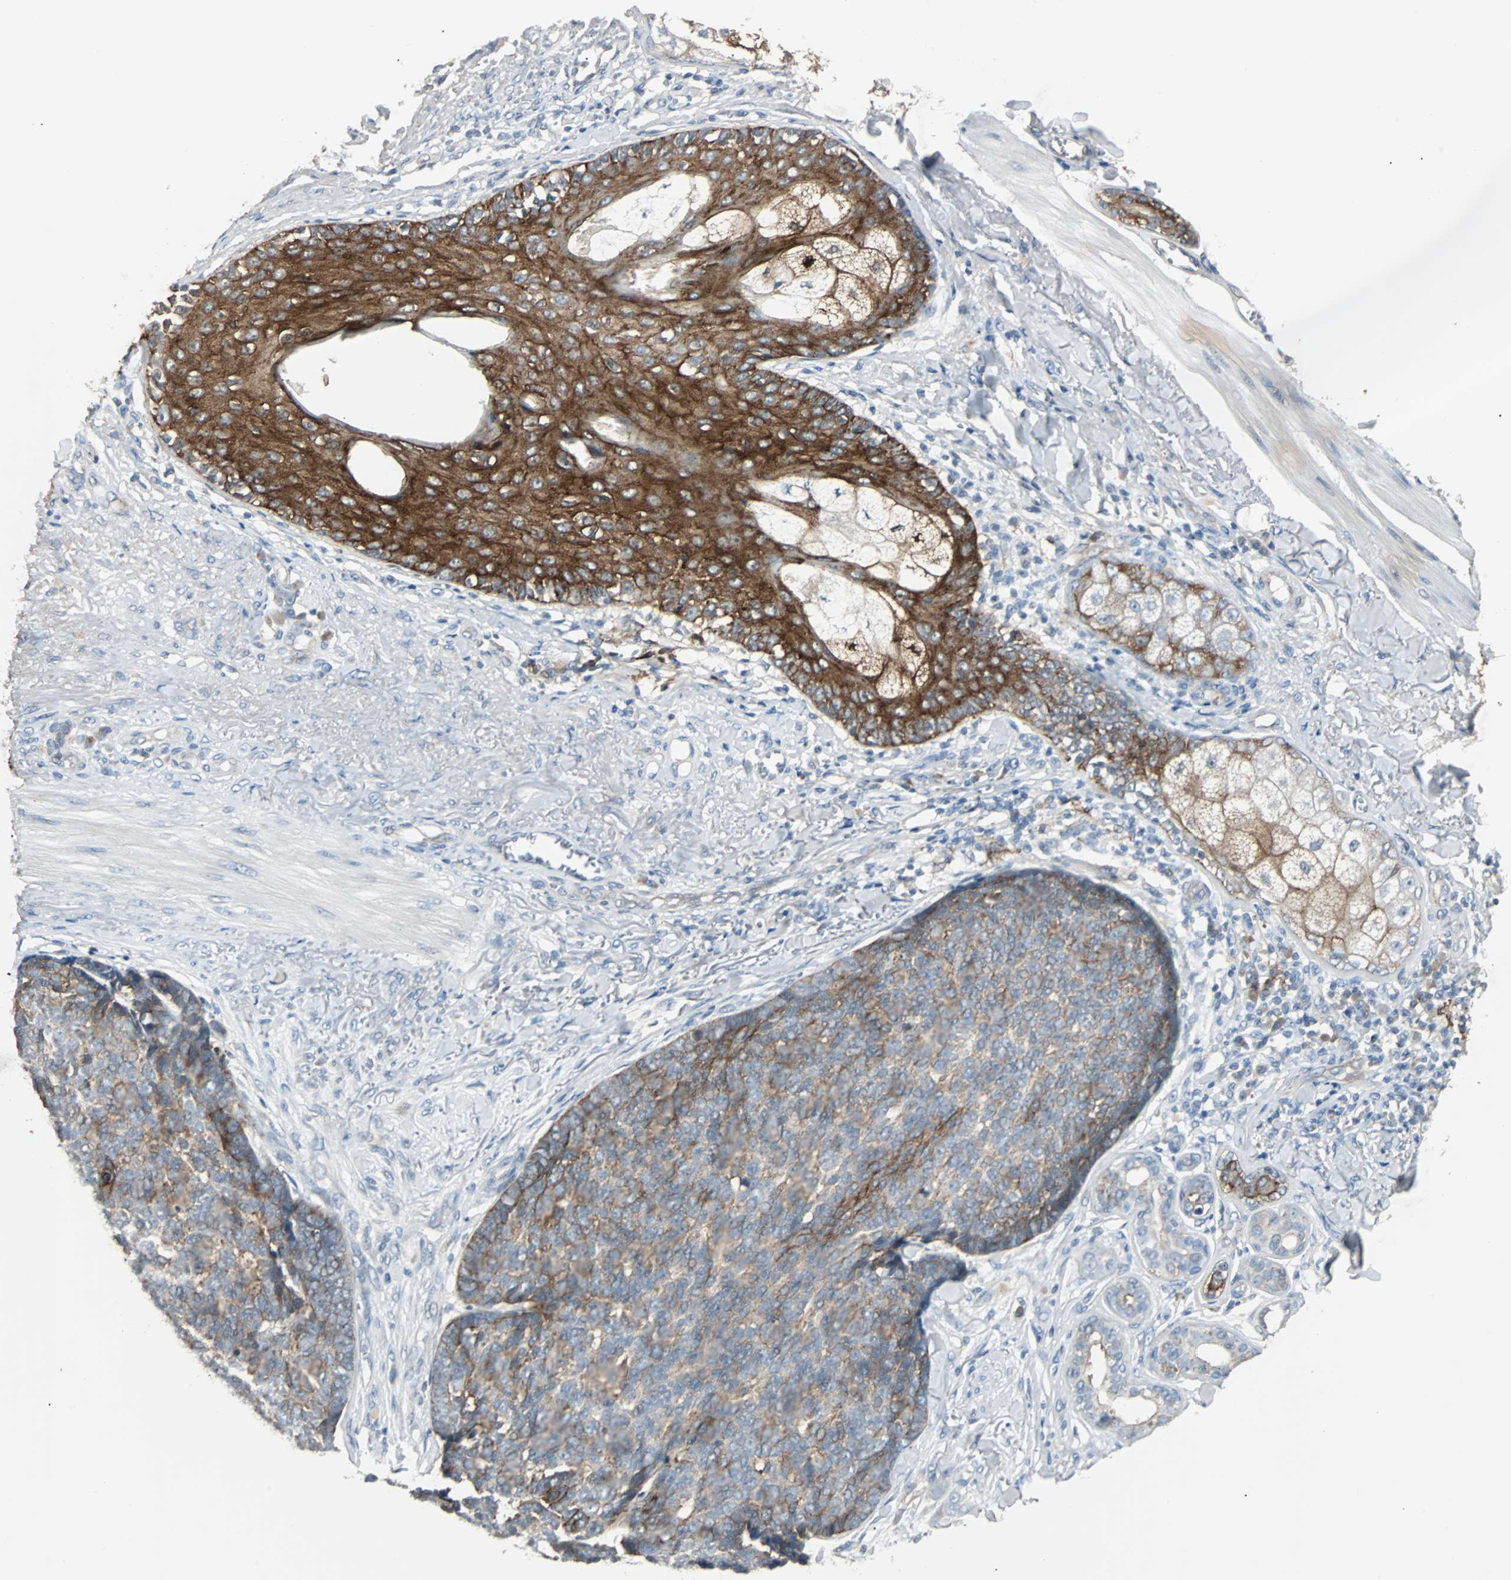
{"staining": {"intensity": "moderate", "quantity": ">75%", "location": "cytoplasmic/membranous"}, "tissue": "skin cancer", "cell_type": "Tumor cells", "image_type": "cancer", "snomed": [{"axis": "morphology", "description": "Basal cell carcinoma"}, {"axis": "topography", "description": "Skin"}], "caption": "Immunohistochemical staining of human skin cancer (basal cell carcinoma) shows moderate cytoplasmic/membranous protein positivity in approximately >75% of tumor cells.", "gene": "CMC2", "patient": {"sex": "male", "age": 84}}